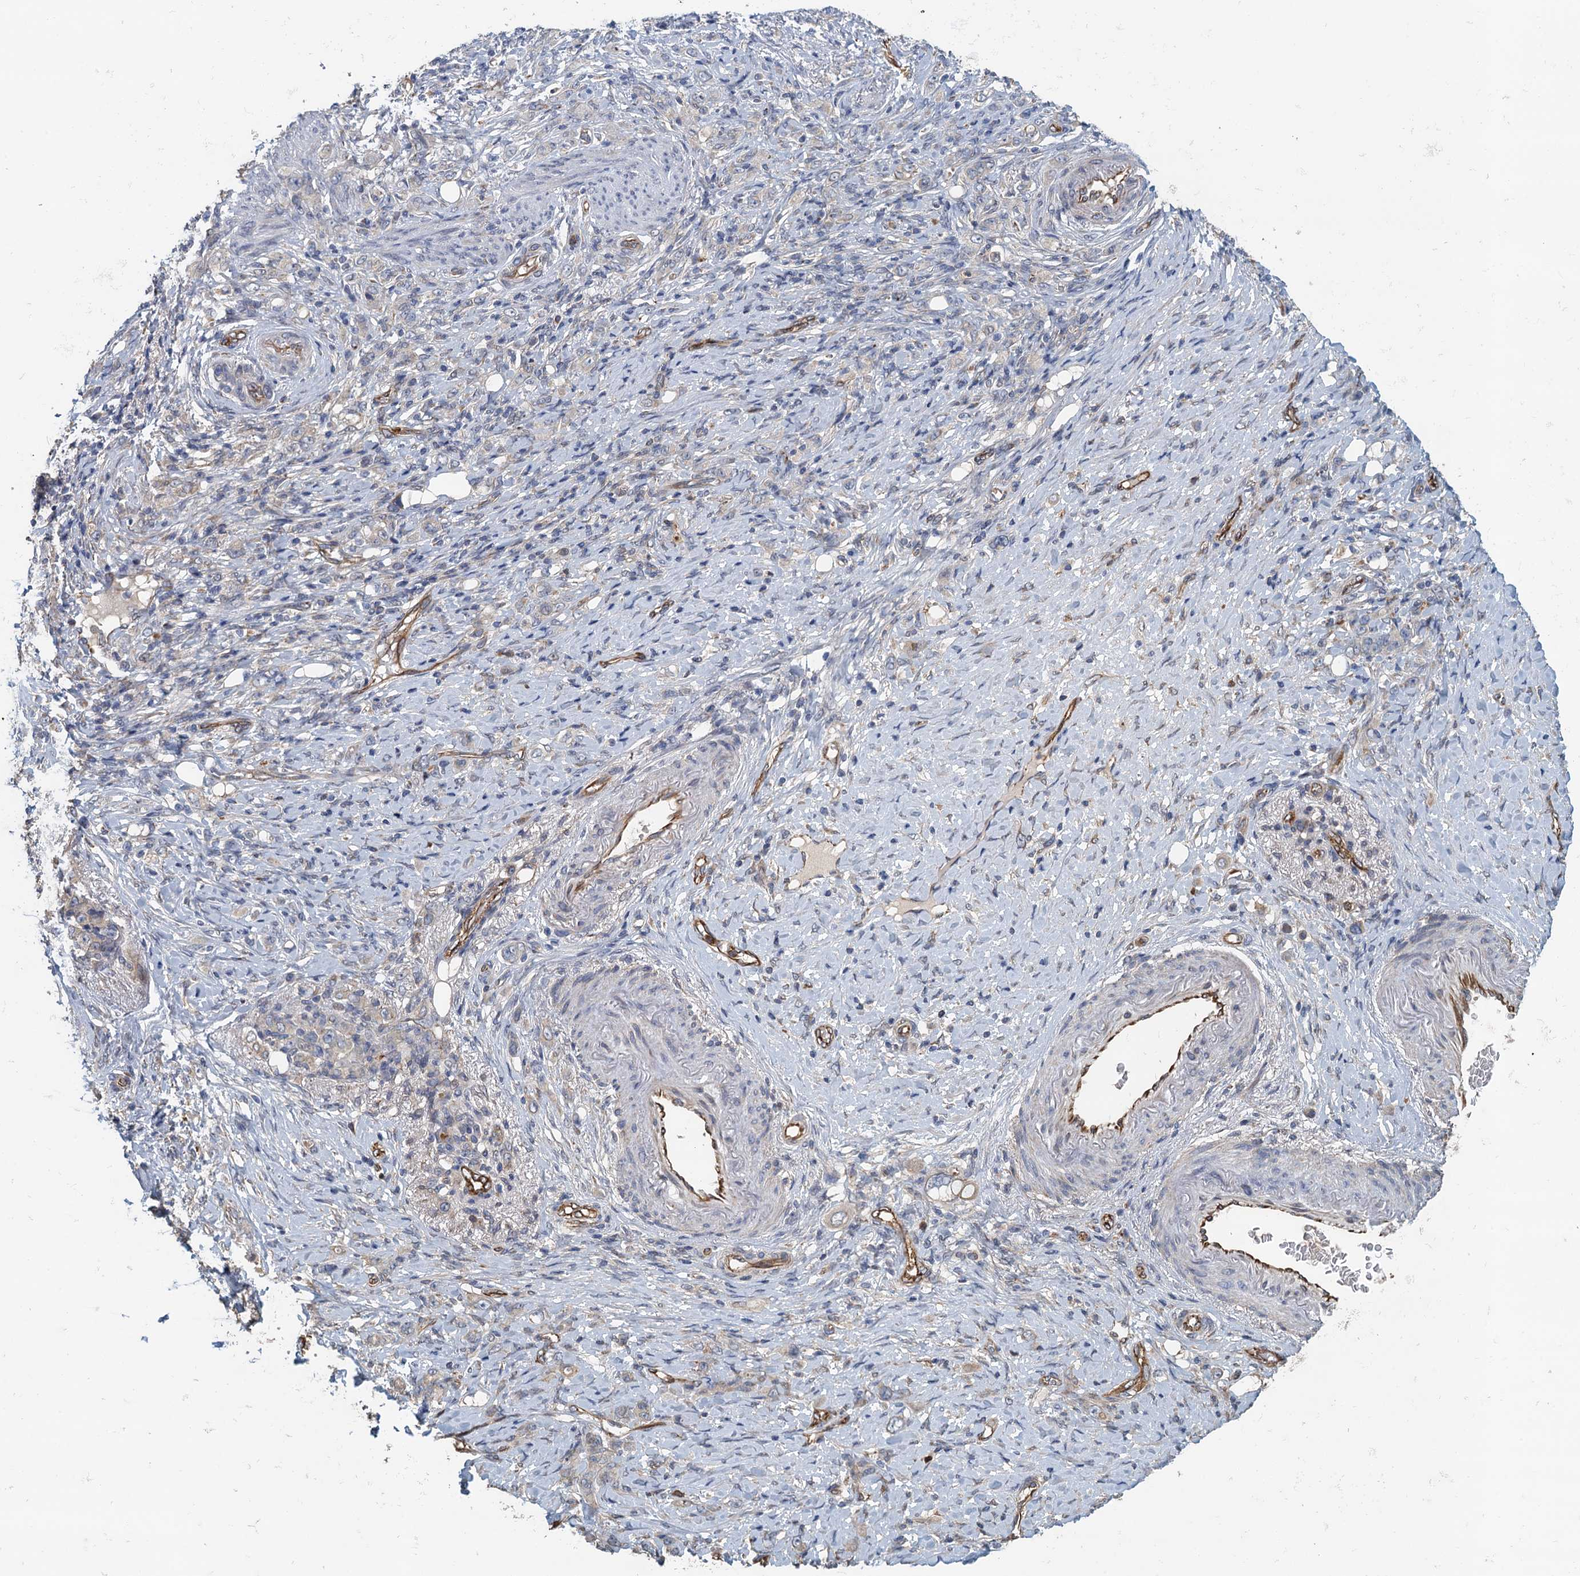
{"staining": {"intensity": "negative", "quantity": "none", "location": "none"}, "tissue": "stomach cancer", "cell_type": "Tumor cells", "image_type": "cancer", "snomed": [{"axis": "morphology", "description": "Adenocarcinoma, NOS"}, {"axis": "topography", "description": "Stomach"}], "caption": "Immunohistochemistry (IHC) micrograph of human adenocarcinoma (stomach) stained for a protein (brown), which reveals no expression in tumor cells.", "gene": "ACSBG1", "patient": {"sex": "female", "age": 79}}